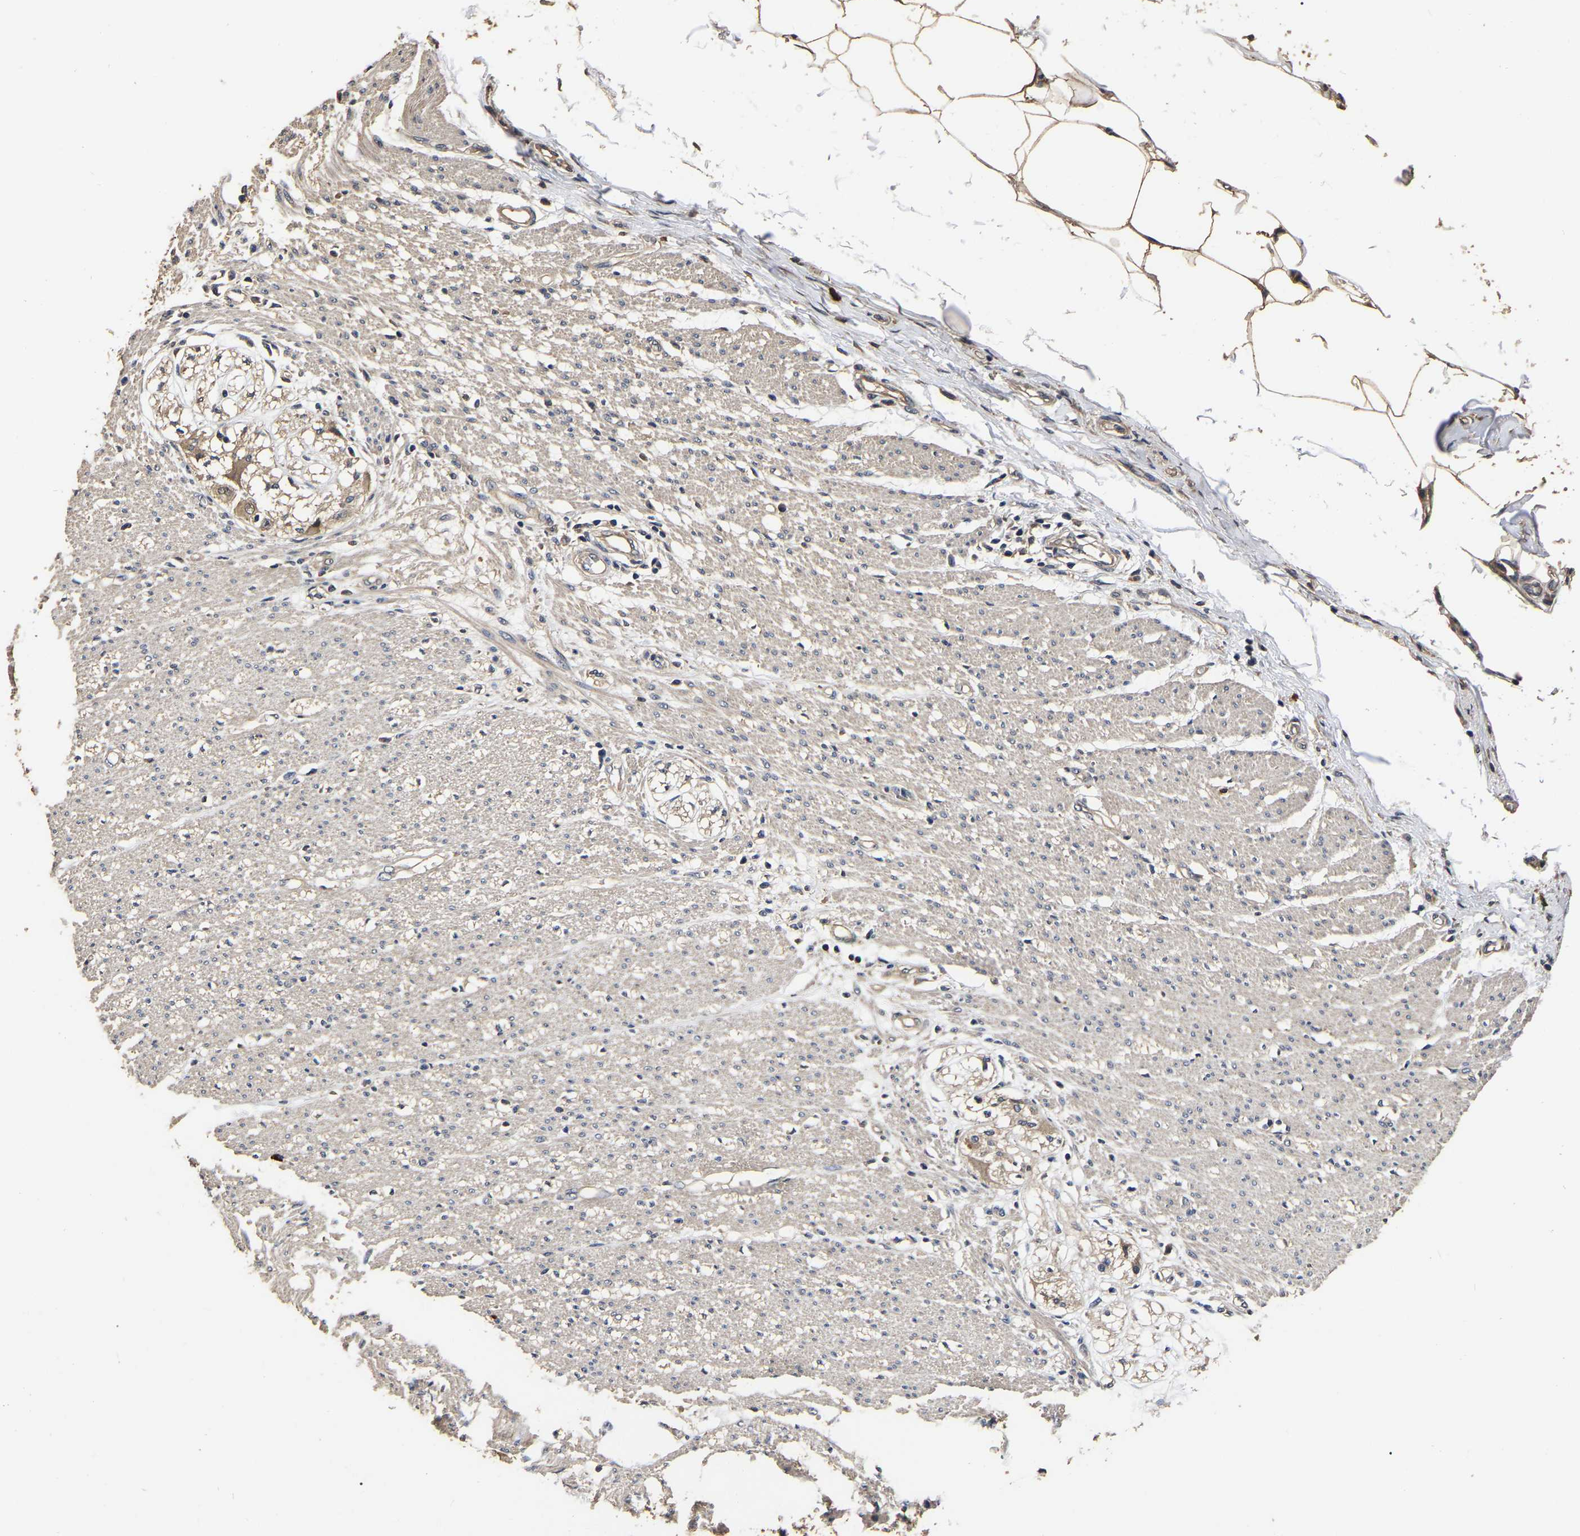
{"staining": {"intensity": "weak", "quantity": "25%-75%", "location": "cytoplasmic/membranous"}, "tissue": "smooth muscle", "cell_type": "Smooth muscle cells", "image_type": "normal", "snomed": [{"axis": "morphology", "description": "Normal tissue, NOS"}, {"axis": "morphology", "description": "Adenocarcinoma, NOS"}, {"axis": "topography", "description": "Colon"}, {"axis": "topography", "description": "Peripheral nerve tissue"}], "caption": "Immunohistochemical staining of normal human smooth muscle exhibits 25%-75% levels of weak cytoplasmic/membranous protein expression in about 25%-75% of smooth muscle cells. Nuclei are stained in blue.", "gene": "STK32C", "patient": {"sex": "male", "age": 14}}